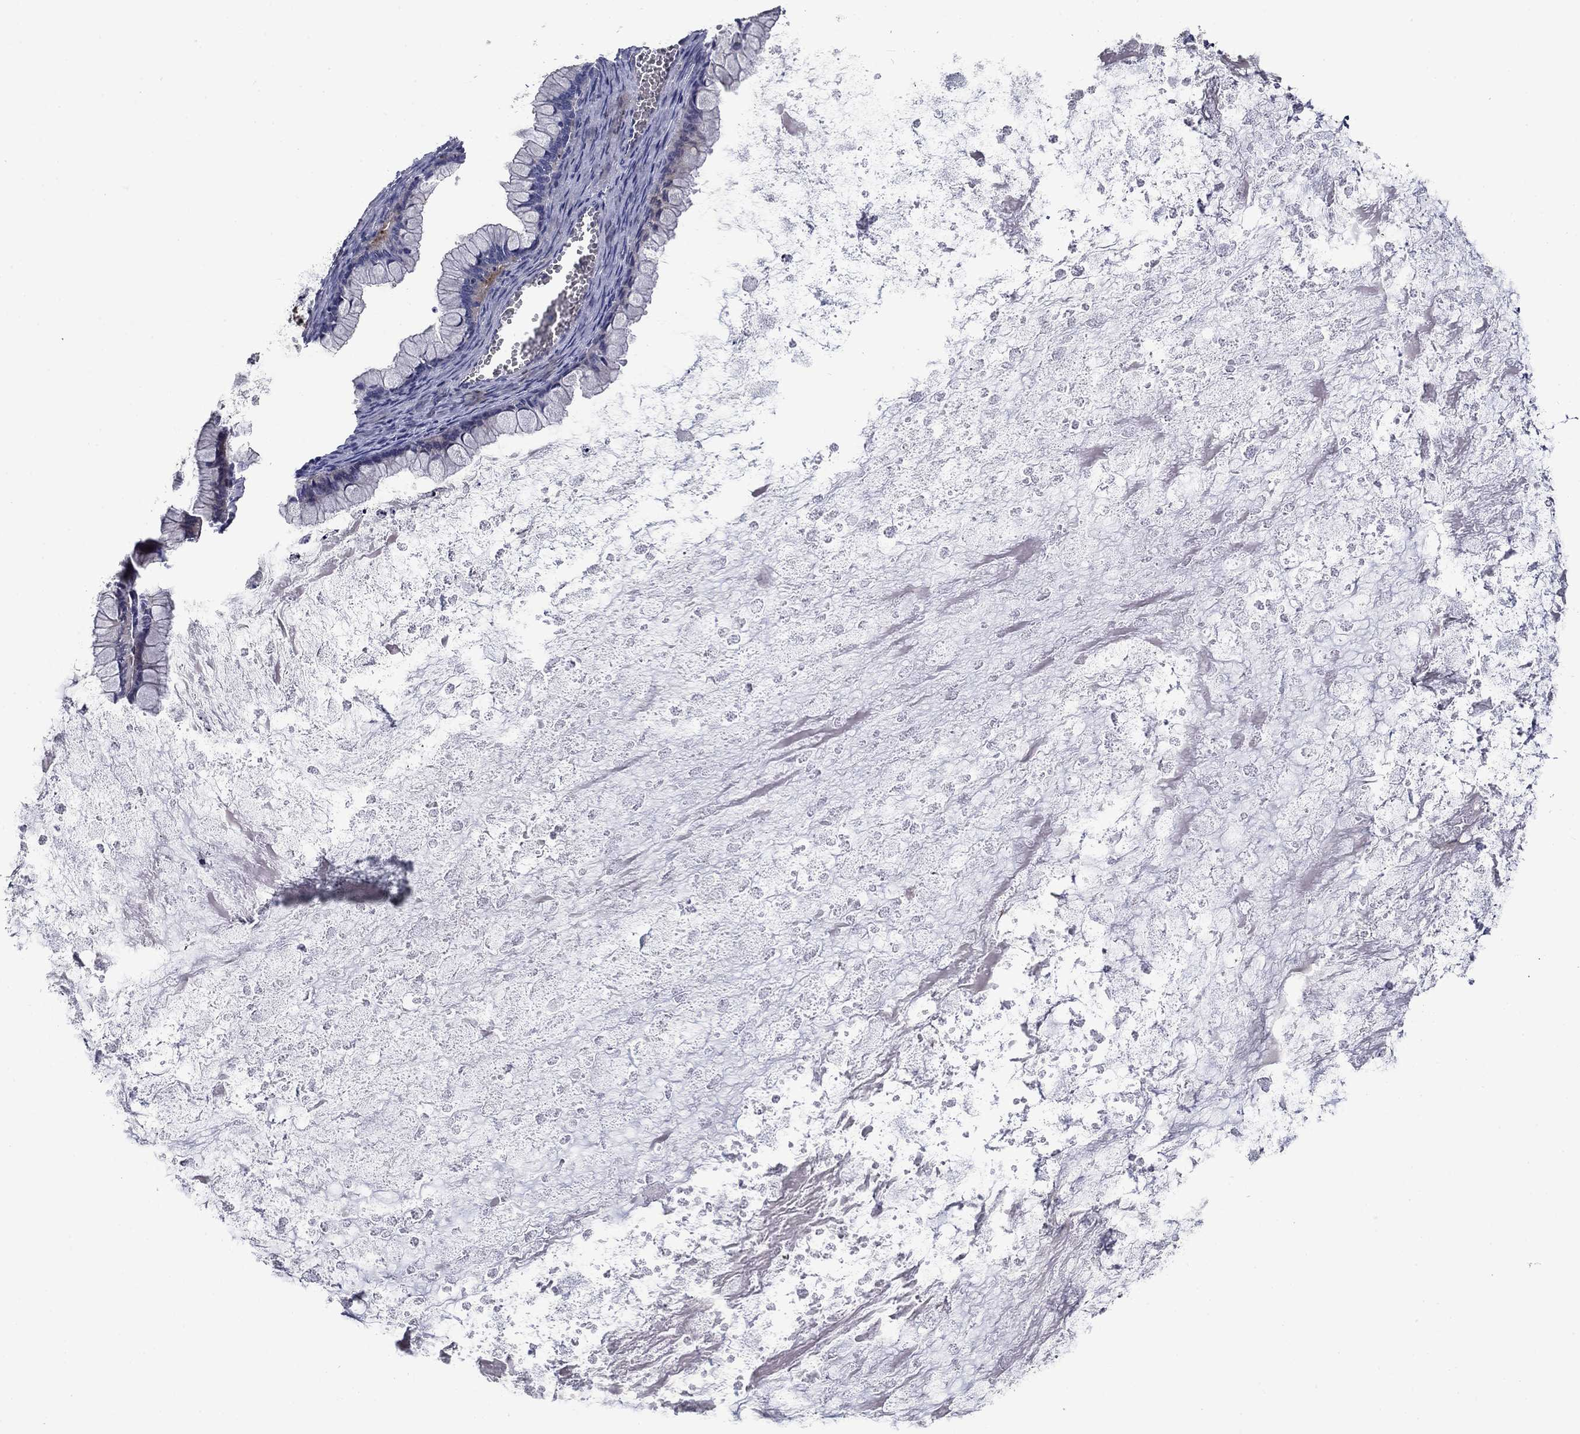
{"staining": {"intensity": "negative", "quantity": "none", "location": "none"}, "tissue": "ovarian cancer", "cell_type": "Tumor cells", "image_type": "cancer", "snomed": [{"axis": "morphology", "description": "Cystadenocarcinoma, mucinous, NOS"}, {"axis": "topography", "description": "Ovary"}], "caption": "DAB immunohistochemical staining of human ovarian cancer (mucinous cystadenocarcinoma) reveals no significant staining in tumor cells.", "gene": "CNDP1", "patient": {"sex": "female", "age": 67}}